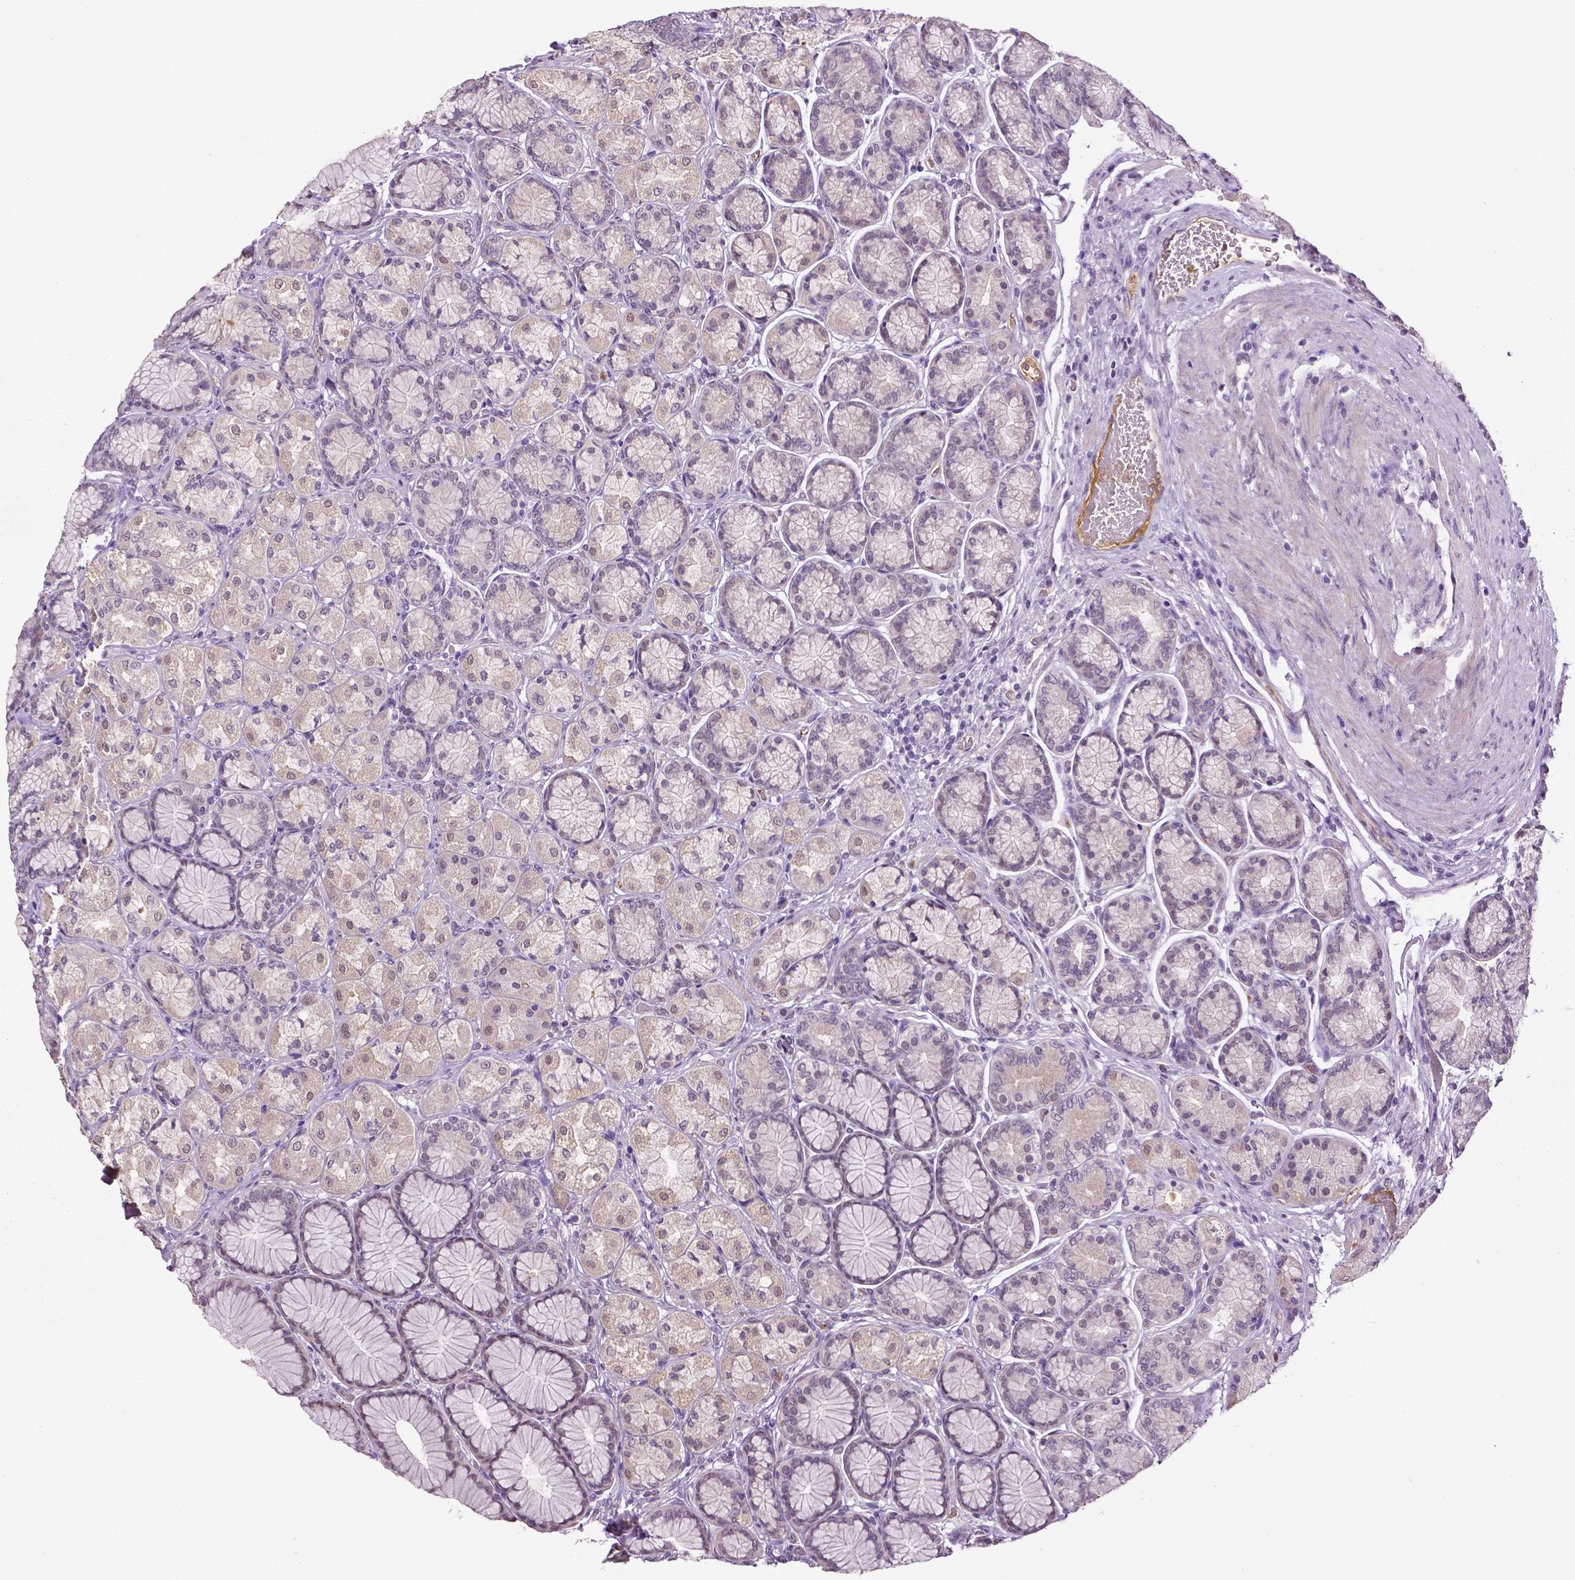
{"staining": {"intensity": "negative", "quantity": "none", "location": "none"}, "tissue": "stomach", "cell_type": "Glandular cells", "image_type": "normal", "snomed": [{"axis": "morphology", "description": "Normal tissue, NOS"}, {"axis": "morphology", "description": "Adenocarcinoma, NOS"}, {"axis": "morphology", "description": "Adenocarcinoma, High grade"}, {"axis": "topography", "description": "Stomach, upper"}, {"axis": "topography", "description": "Stomach"}], "caption": "IHC of normal human stomach shows no staining in glandular cells. (DAB immunohistochemistry, high magnification).", "gene": "PTPN5", "patient": {"sex": "female", "age": 65}}